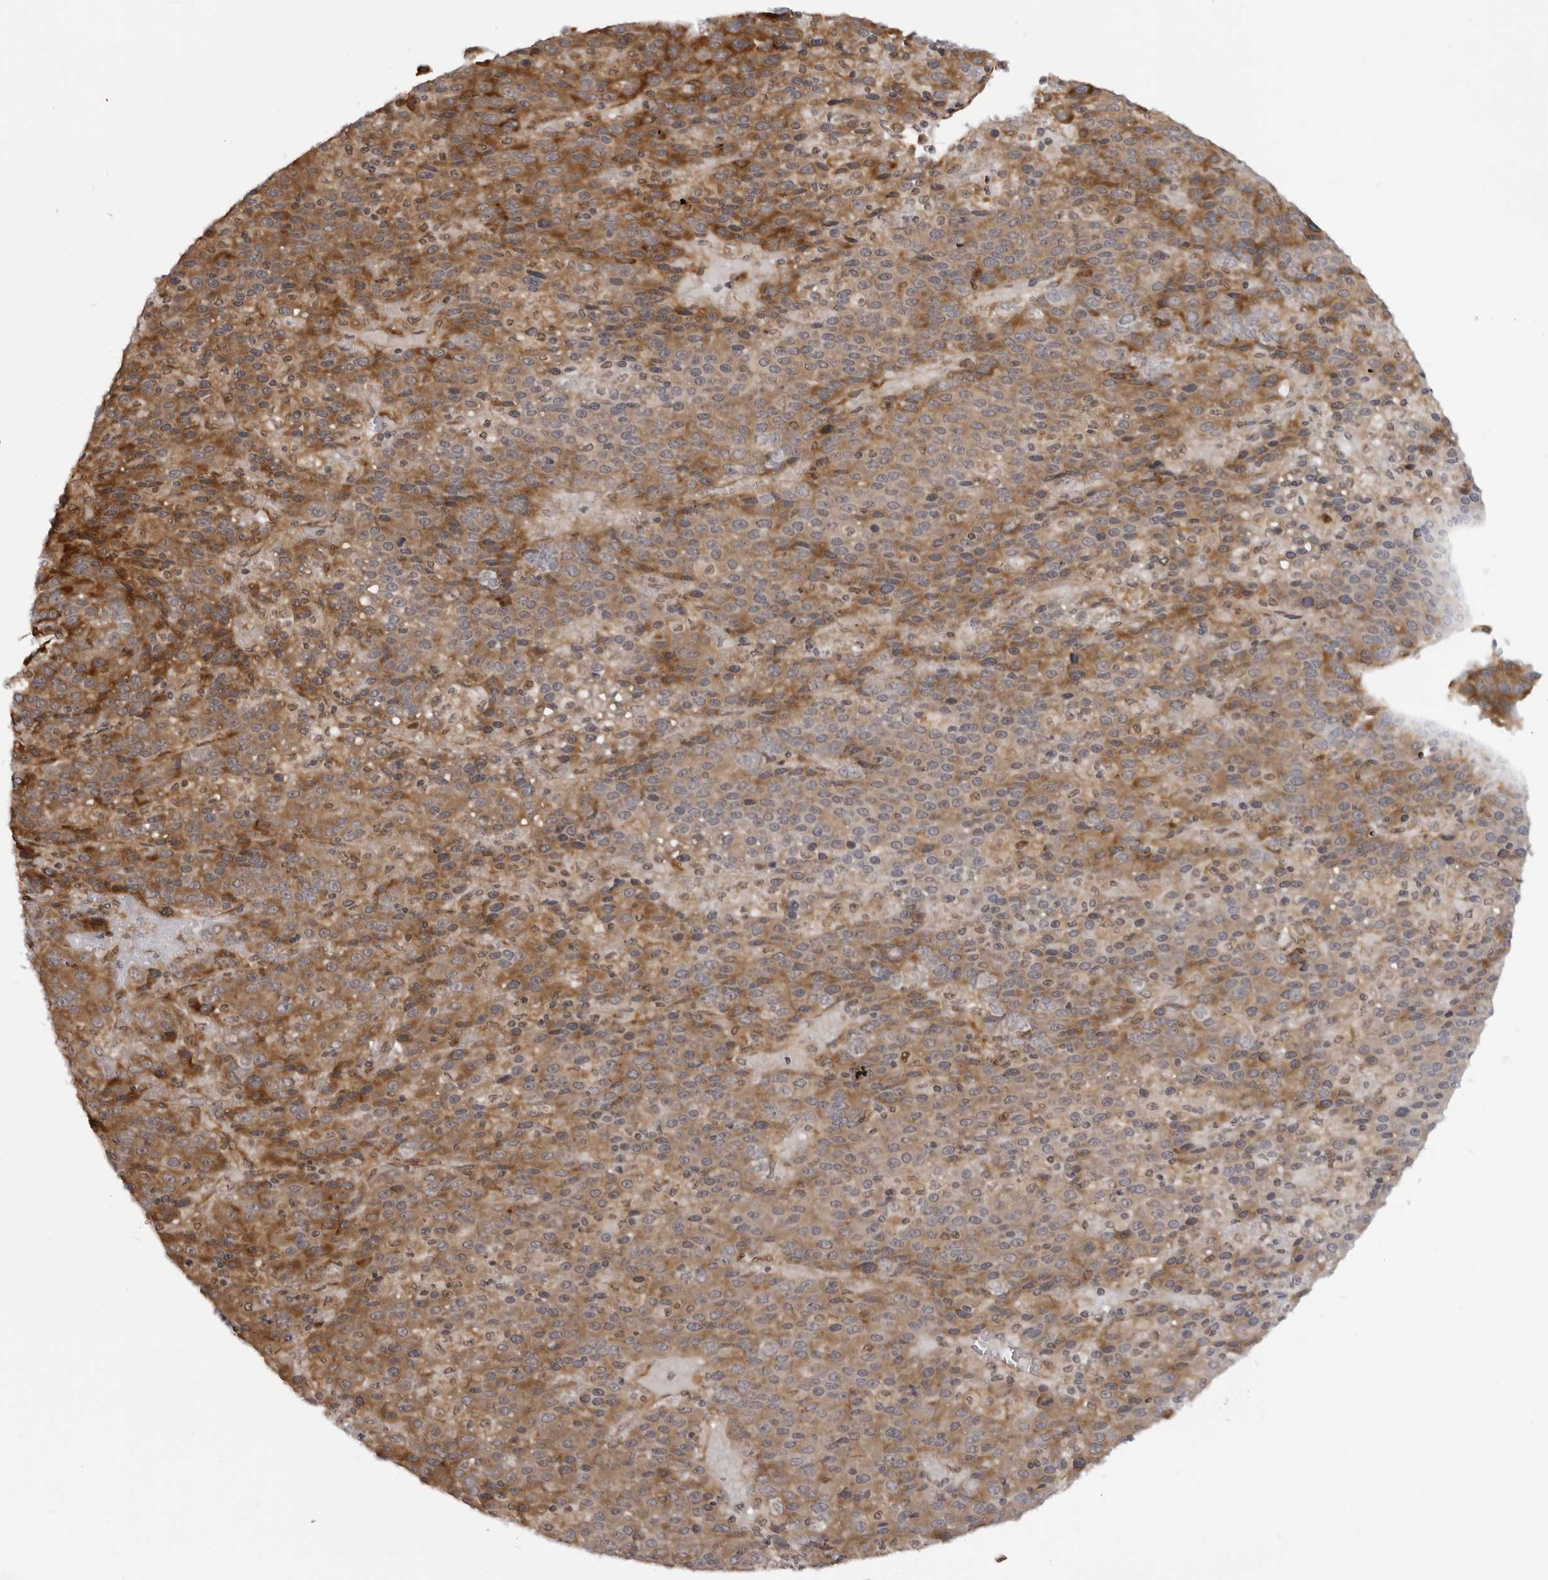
{"staining": {"intensity": "moderate", "quantity": ">75%", "location": "cytoplasmic/membranous"}, "tissue": "liver cancer", "cell_type": "Tumor cells", "image_type": "cancer", "snomed": [{"axis": "morphology", "description": "Carcinoma, Hepatocellular, NOS"}, {"axis": "topography", "description": "Liver"}], "caption": "A histopathology image showing moderate cytoplasmic/membranous positivity in about >75% of tumor cells in liver cancer (hepatocellular carcinoma), as visualized by brown immunohistochemical staining.", "gene": "SRGAP2", "patient": {"sex": "female", "age": 53}}